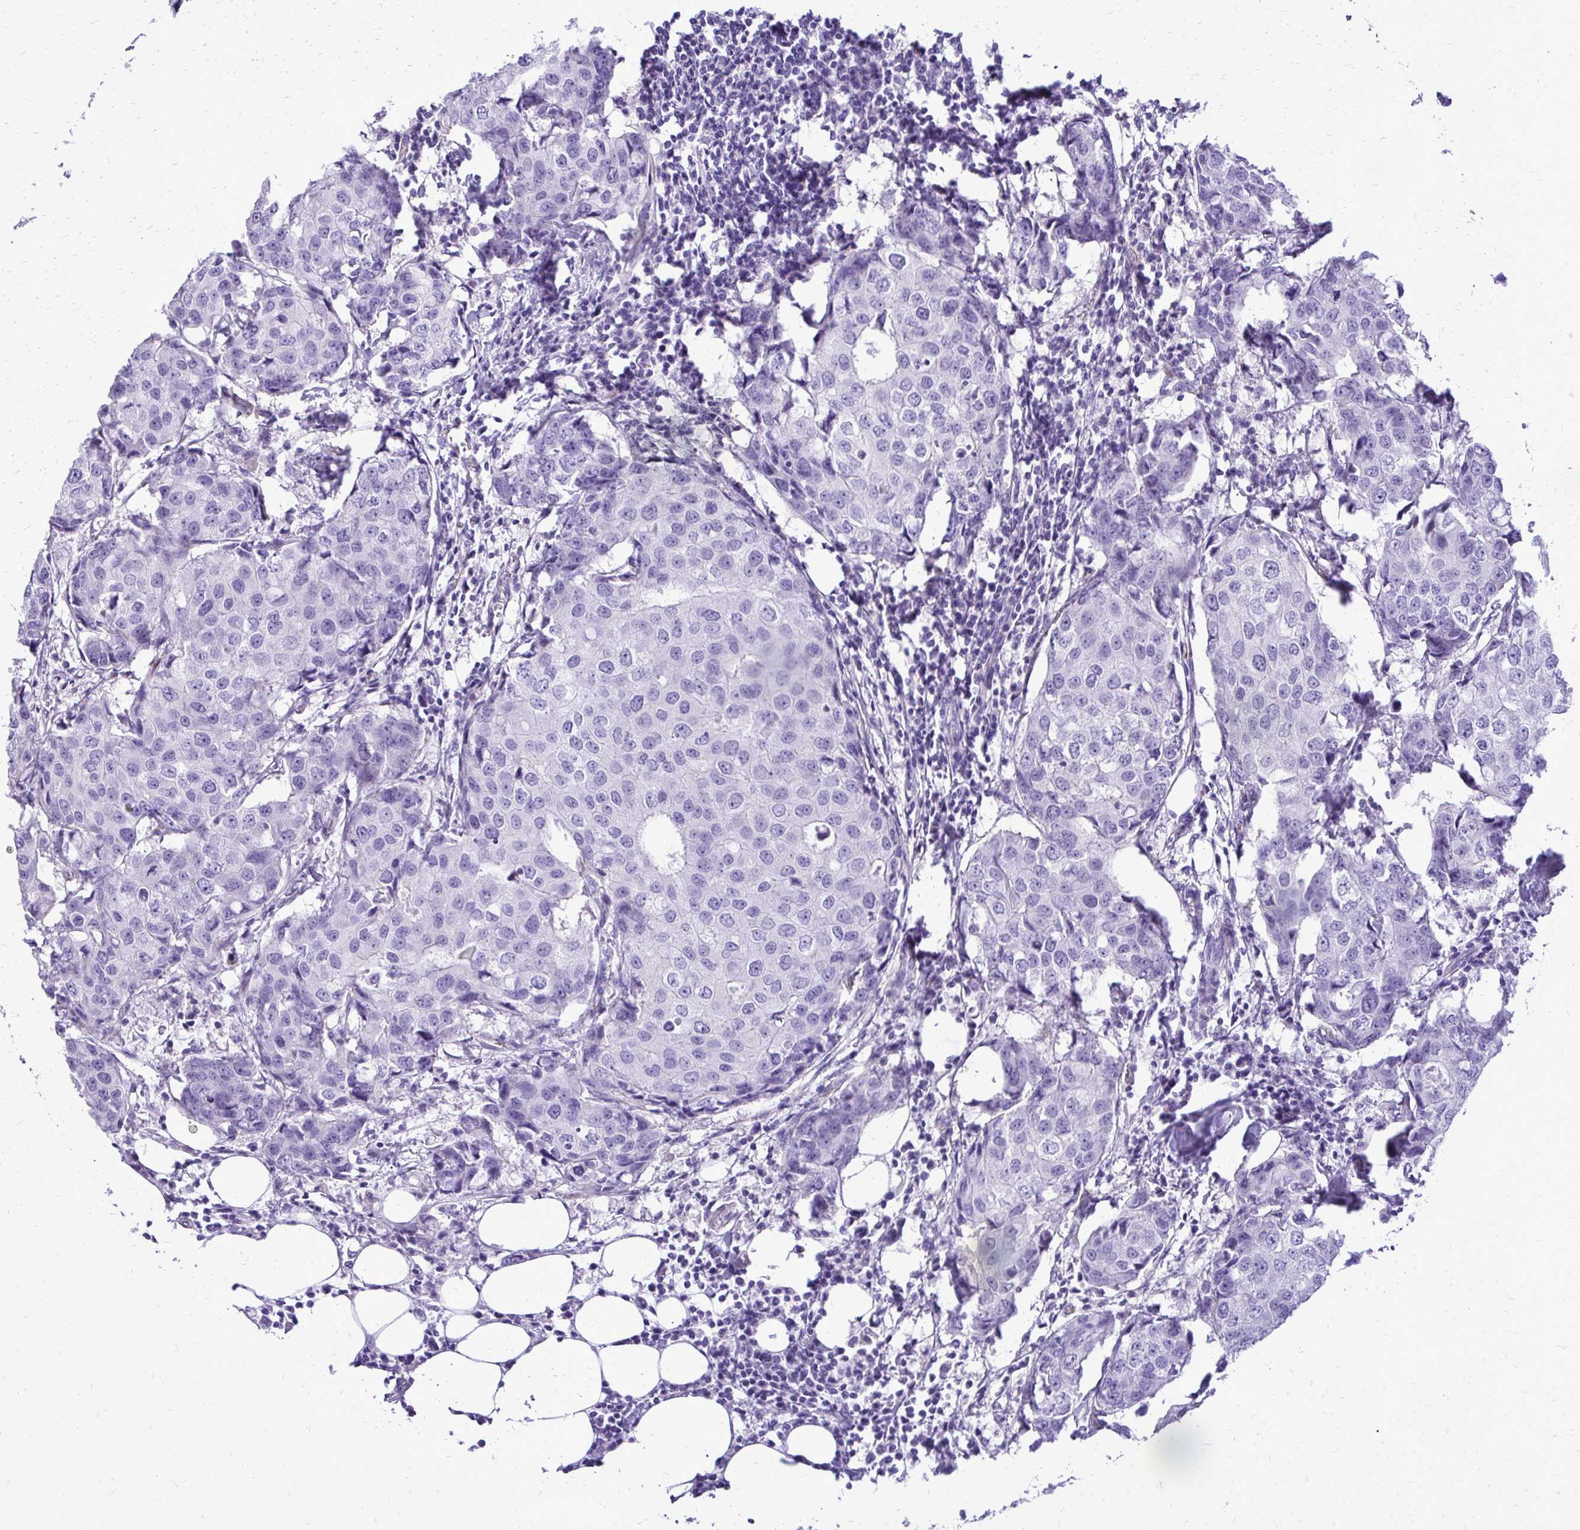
{"staining": {"intensity": "negative", "quantity": "none", "location": "none"}, "tissue": "breast cancer", "cell_type": "Tumor cells", "image_type": "cancer", "snomed": [{"axis": "morphology", "description": "Duct carcinoma"}, {"axis": "topography", "description": "Breast"}], "caption": "Tumor cells are negative for brown protein staining in breast infiltrating ductal carcinoma.", "gene": "PELI3", "patient": {"sex": "female", "age": 27}}